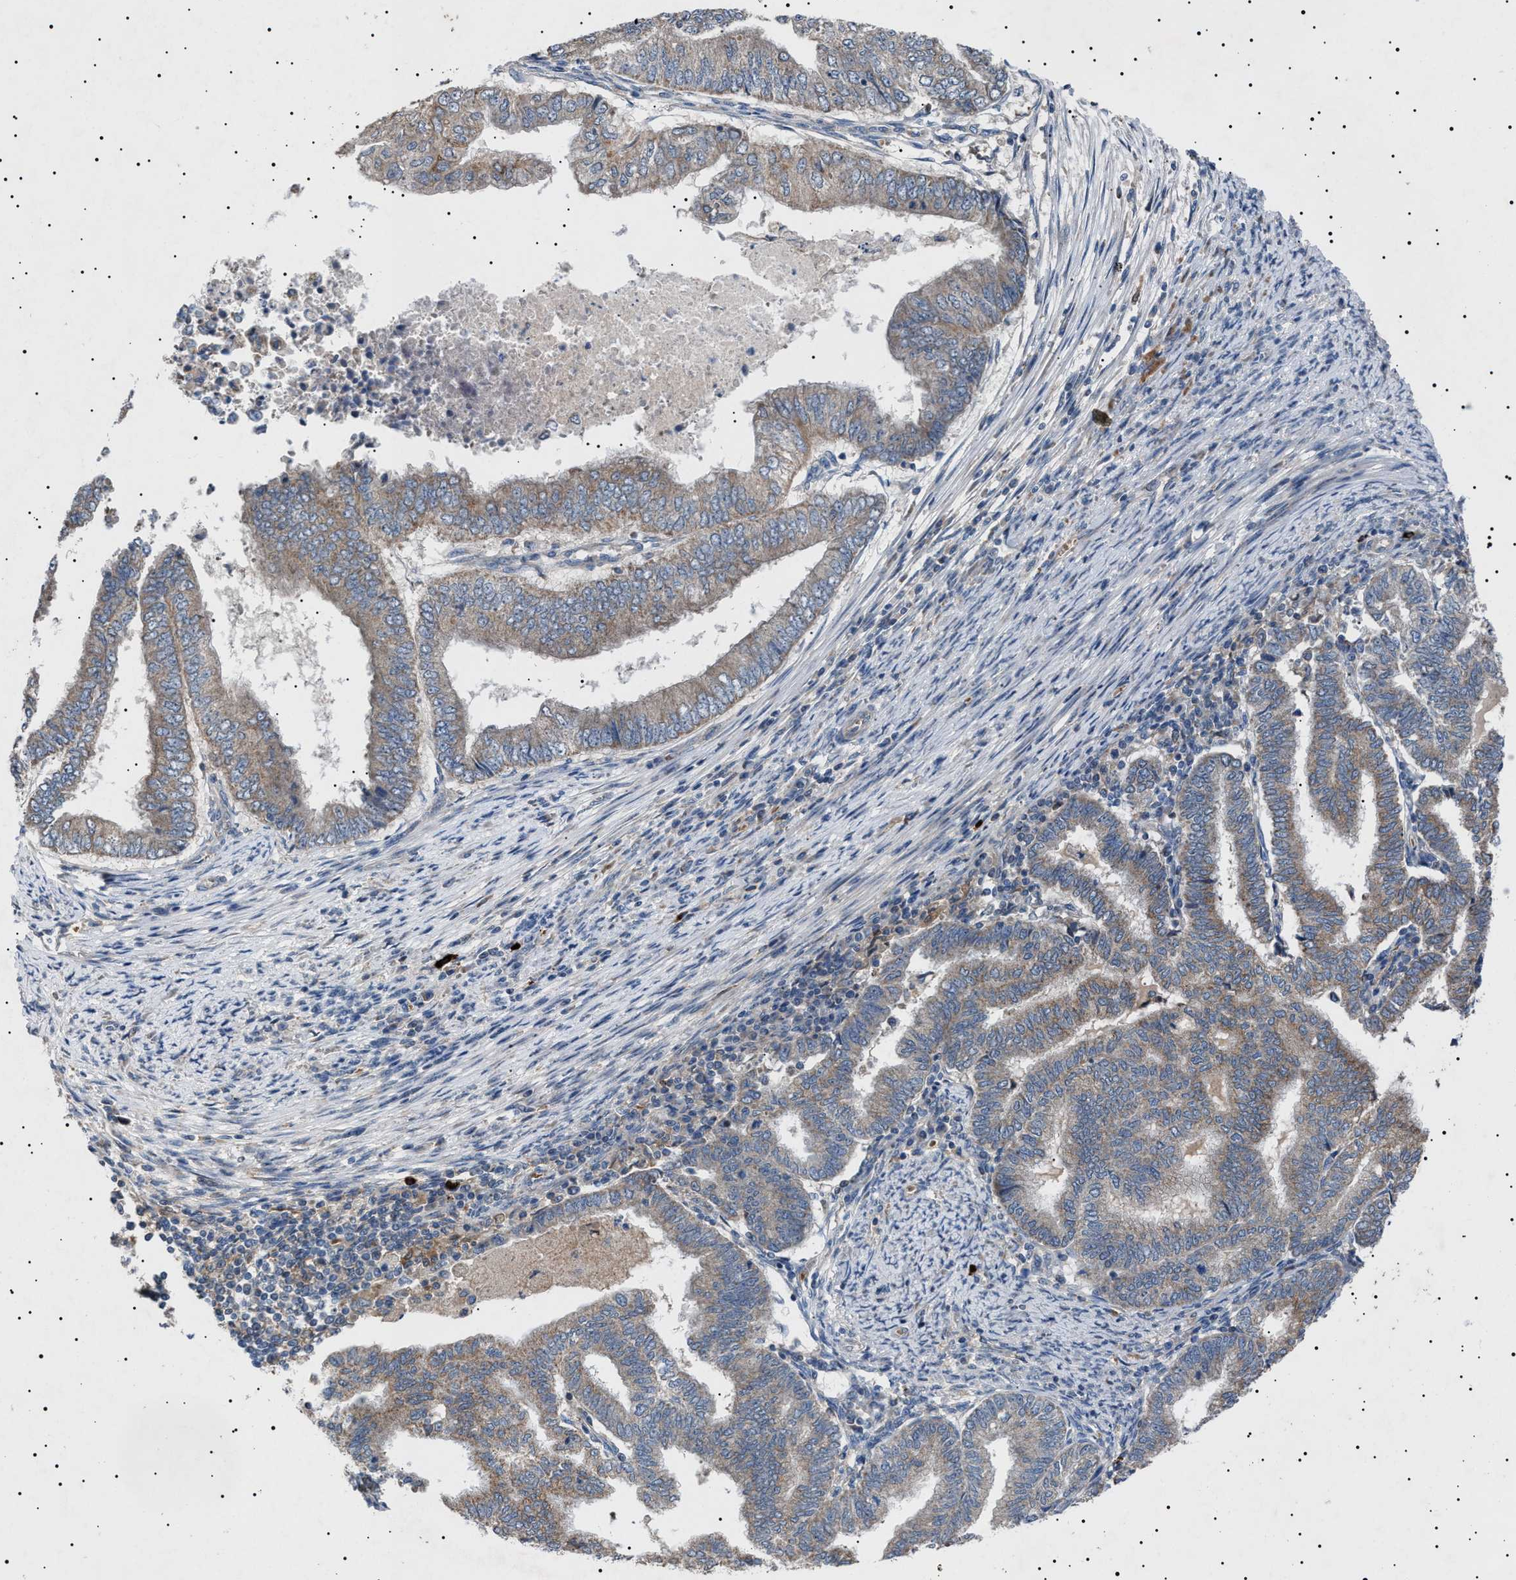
{"staining": {"intensity": "weak", "quantity": ">75%", "location": "cytoplasmic/membranous"}, "tissue": "endometrial cancer", "cell_type": "Tumor cells", "image_type": "cancer", "snomed": [{"axis": "morphology", "description": "Polyp, NOS"}, {"axis": "morphology", "description": "Adenocarcinoma, NOS"}, {"axis": "morphology", "description": "Adenoma, NOS"}, {"axis": "topography", "description": "Endometrium"}], "caption": "A brown stain labels weak cytoplasmic/membranous positivity of a protein in endometrial adenocarcinoma tumor cells. (Stains: DAB (3,3'-diaminobenzidine) in brown, nuclei in blue, Microscopy: brightfield microscopy at high magnification).", "gene": "PTRH1", "patient": {"sex": "female", "age": 79}}